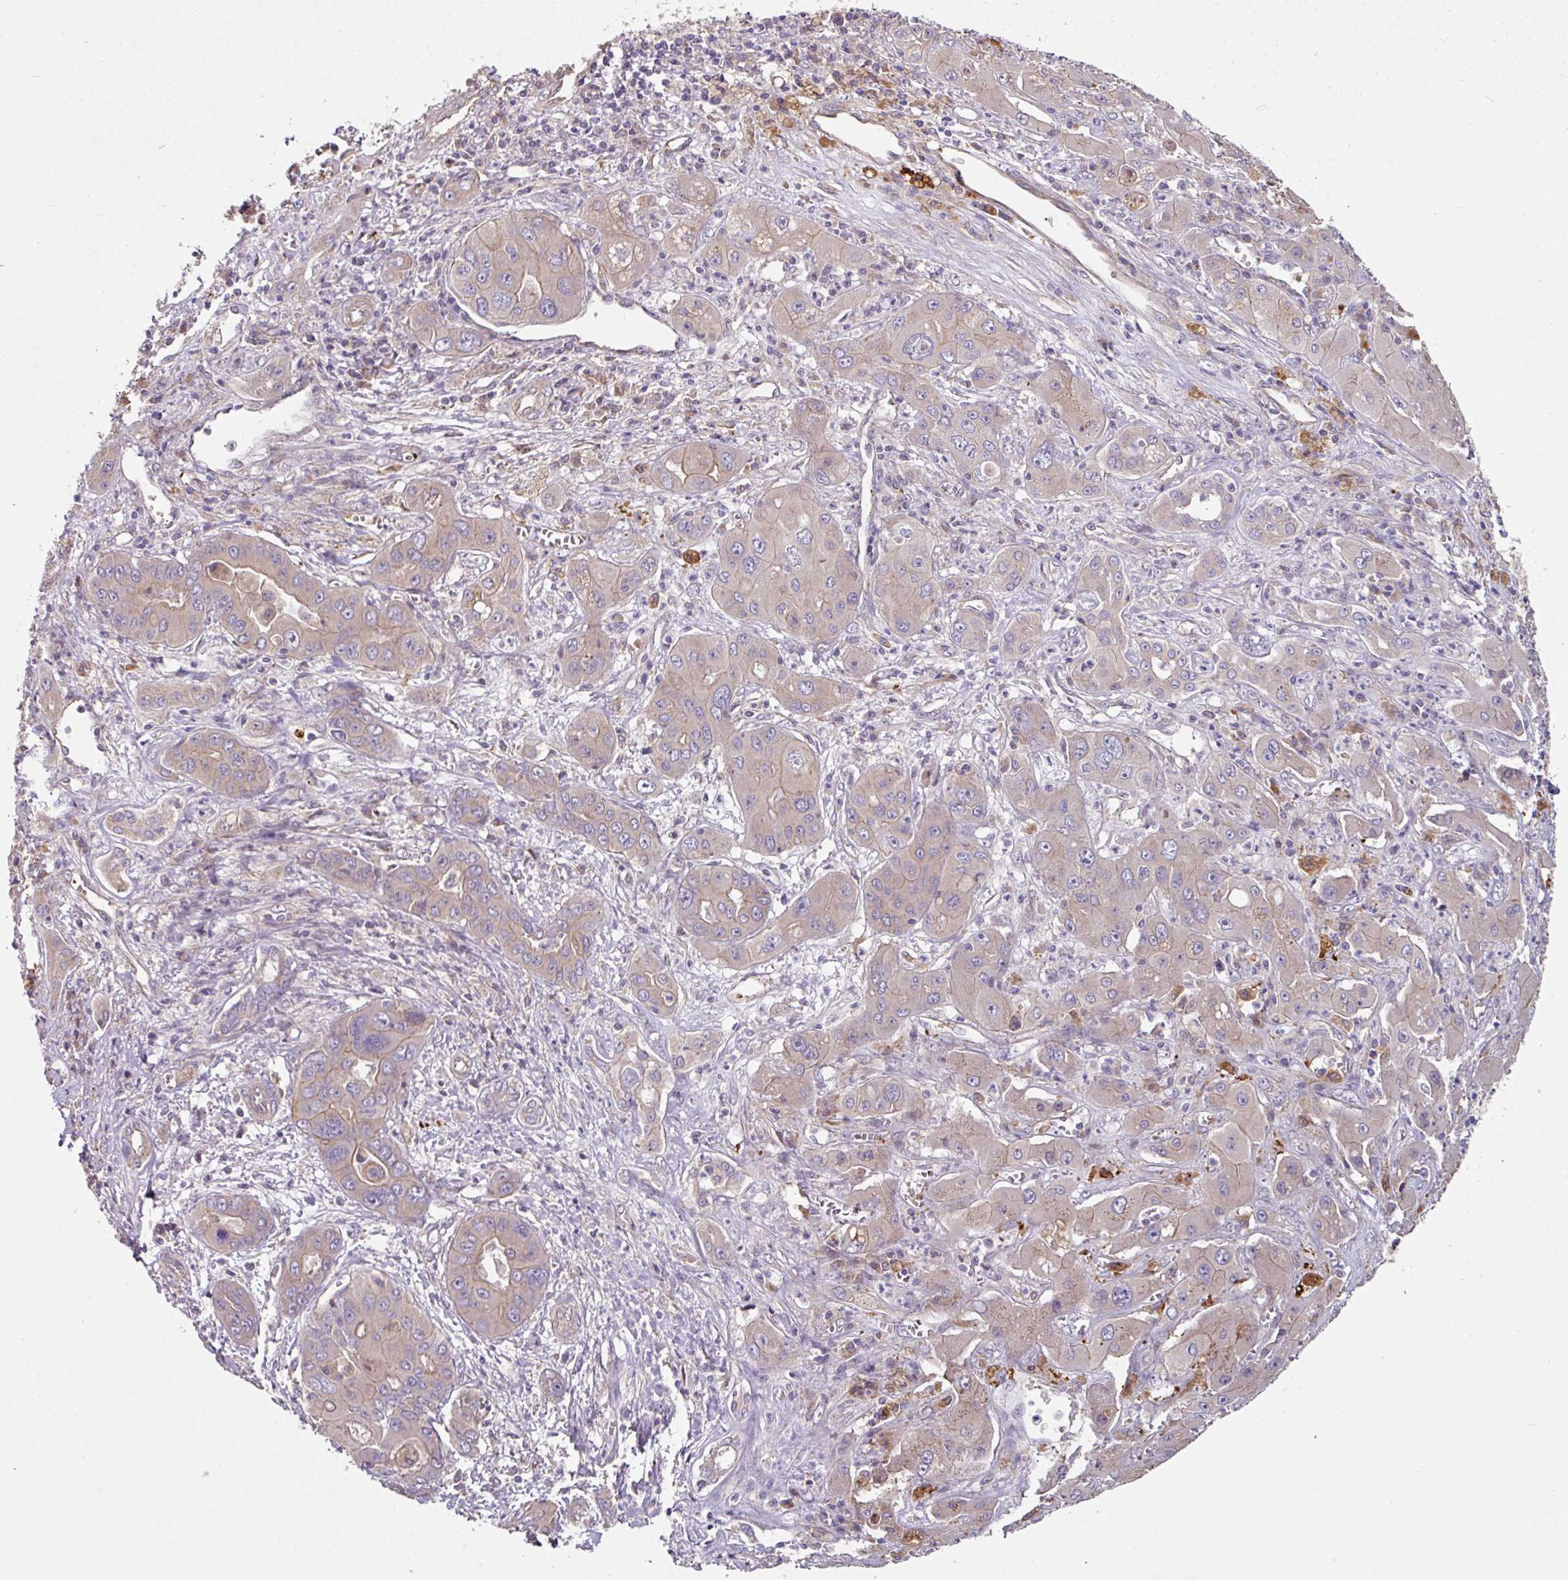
{"staining": {"intensity": "weak", "quantity": "<25%", "location": "cytoplasmic/membranous"}, "tissue": "liver cancer", "cell_type": "Tumor cells", "image_type": "cancer", "snomed": [{"axis": "morphology", "description": "Cholangiocarcinoma"}, {"axis": "topography", "description": "Liver"}], "caption": "DAB (3,3'-diaminobenzidine) immunohistochemical staining of liver cholangiocarcinoma displays no significant expression in tumor cells.", "gene": "C4orf48", "patient": {"sex": "male", "age": 67}}